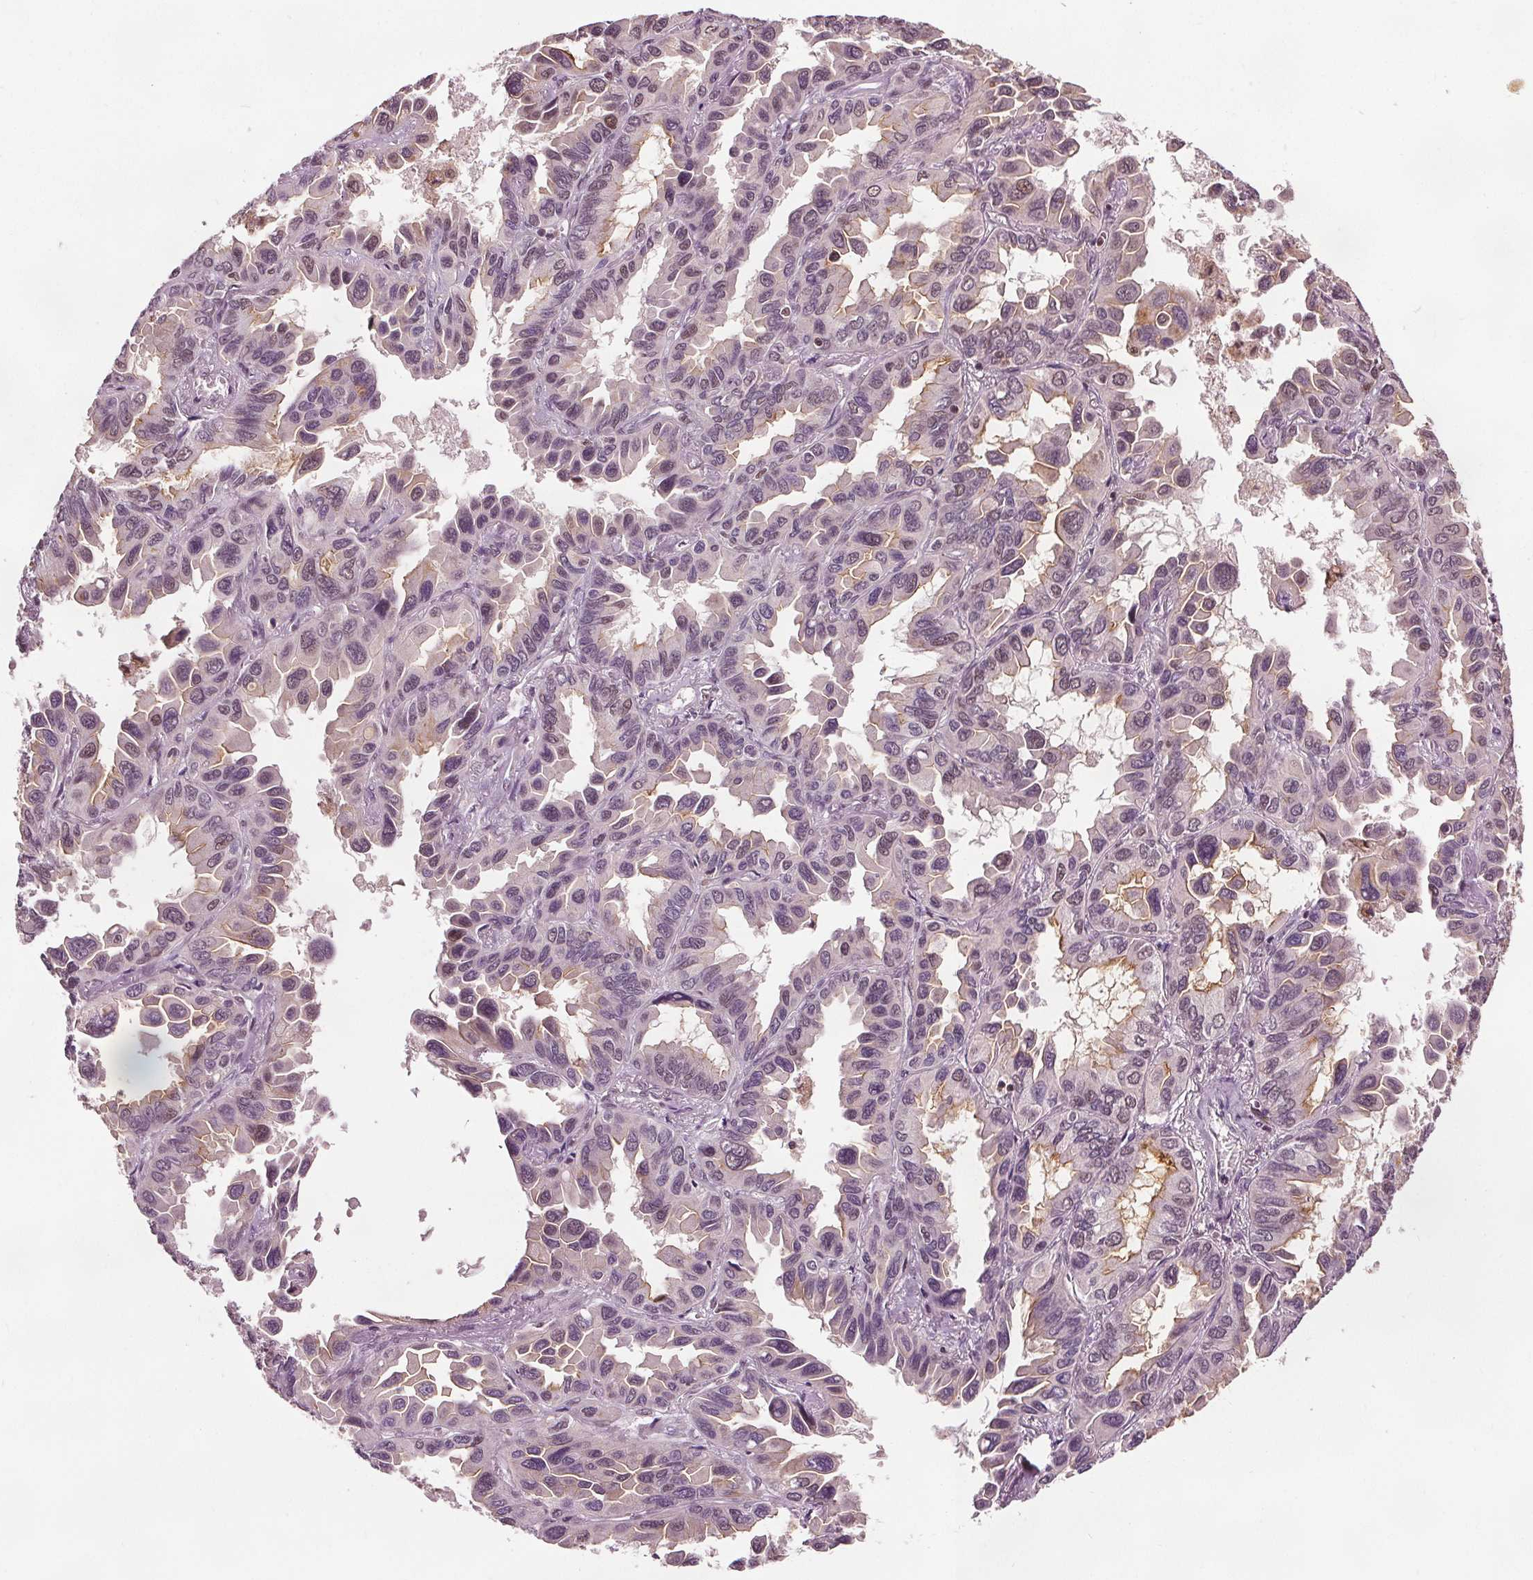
{"staining": {"intensity": "weak", "quantity": "<25%", "location": "cytoplasmic/membranous,nuclear"}, "tissue": "lung cancer", "cell_type": "Tumor cells", "image_type": "cancer", "snomed": [{"axis": "morphology", "description": "Adenocarcinoma, NOS"}, {"axis": "topography", "description": "Lung"}], "caption": "High power microscopy image of an IHC histopathology image of lung adenocarcinoma, revealing no significant positivity in tumor cells. Brightfield microscopy of IHC stained with DAB (3,3'-diaminobenzidine) (brown) and hematoxylin (blue), captured at high magnification.", "gene": "DDX11", "patient": {"sex": "male", "age": 64}}